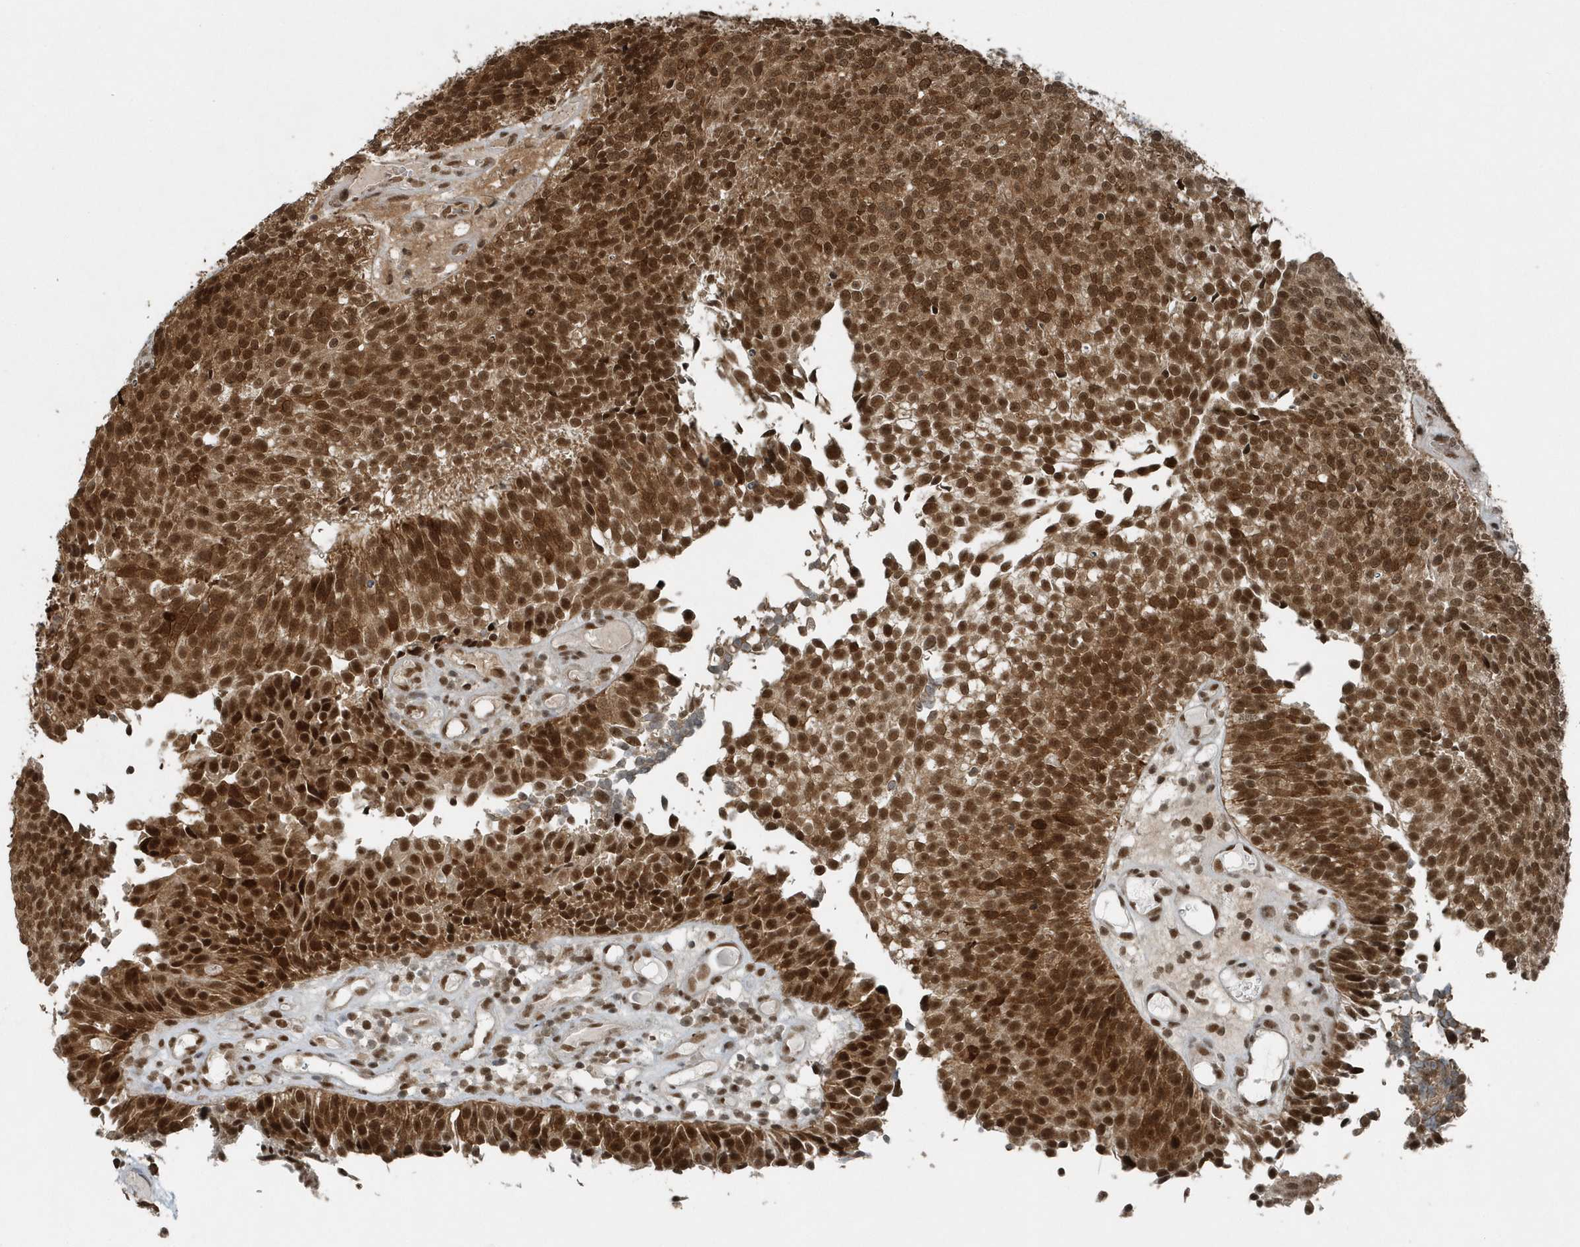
{"staining": {"intensity": "strong", "quantity": ">75%", "location": "cytoplasmic/membranous,nuclear"}, "tissue": "urothelial cancer", "cell_type": "Tumor cells", "image_type": "cancer", "snomed": [{"axis": "morphology", "description": "Urothelial carcinoma, Low grade"}, {"axis": "topography", "description": "Urinary bladder"}], "caption": "Immunohistochemistry (IHC) (DAB (3,3'-diaminobenzidine)) staining of low-grade urothelial carcinoma displays strong cytoplasmic/membranous and nuclear protein expression in approximately >75% of tumor cells.", "gene": "YTHDC1", "patient": {"sex": "male", "age": 86}}